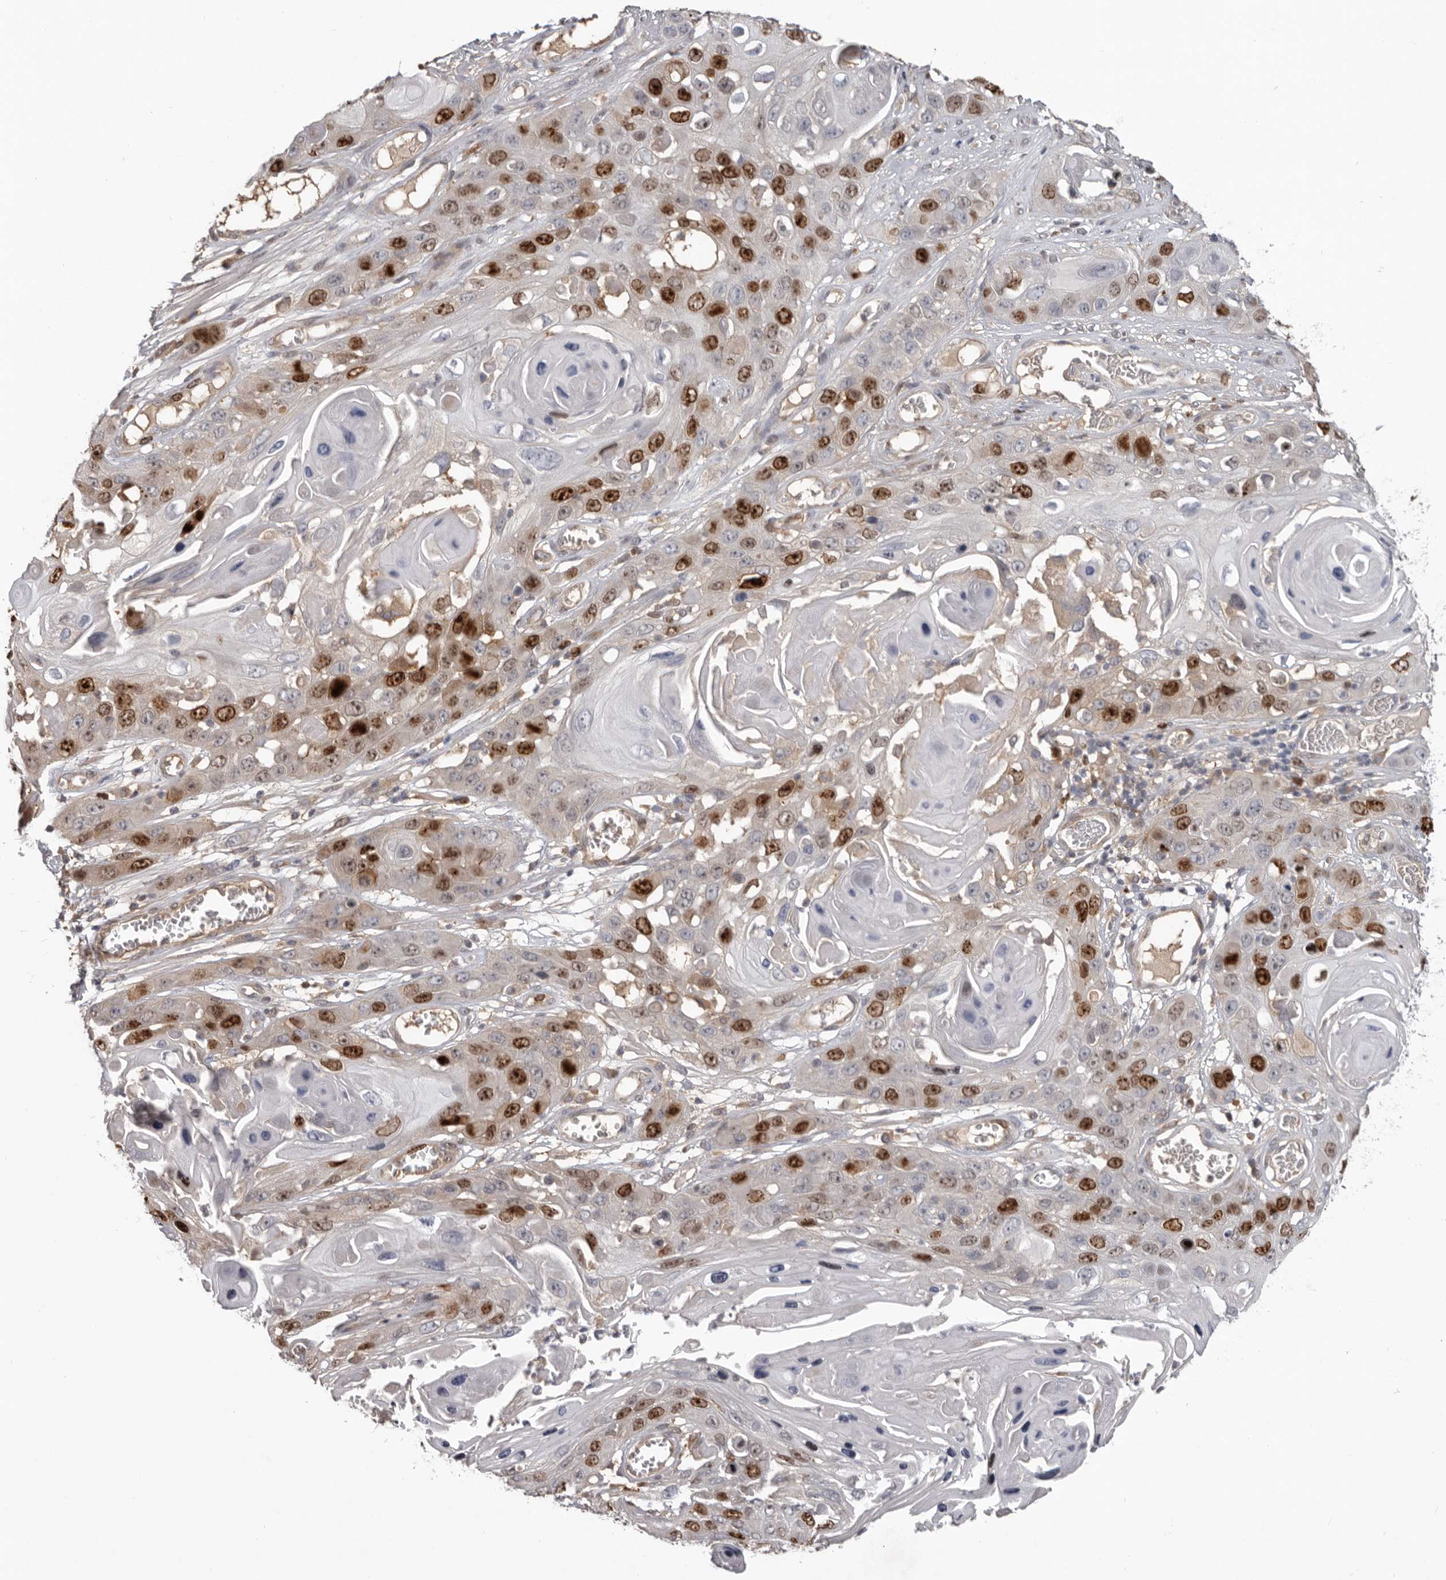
{"staining": {"intensity": "strong", "quantity": "25%-75%", "location": "nuclear"}, "tissue": "skin cancer", "cell_type": "Tumor cells", "image_type": "cancer", "snomed": [{"axis": "morphology", "description": "Squamous cell carcinoma, NOS"}, {"axis": "topography", "description": "Skin"}], "caption": "Brown immunohistochemical staining in human skin squamous cell carcinoma reveals strong nuclear staining in approximately 25%-75% of tumor cells. The protein is stained brown, and the nuclei are stained in blue (DAB (3,3'-diaminobenzidine) IHC with brightfield microscopy, high magnification).", "gene": "CDCA8", "patient": {"sex": "male", "age": 55}}